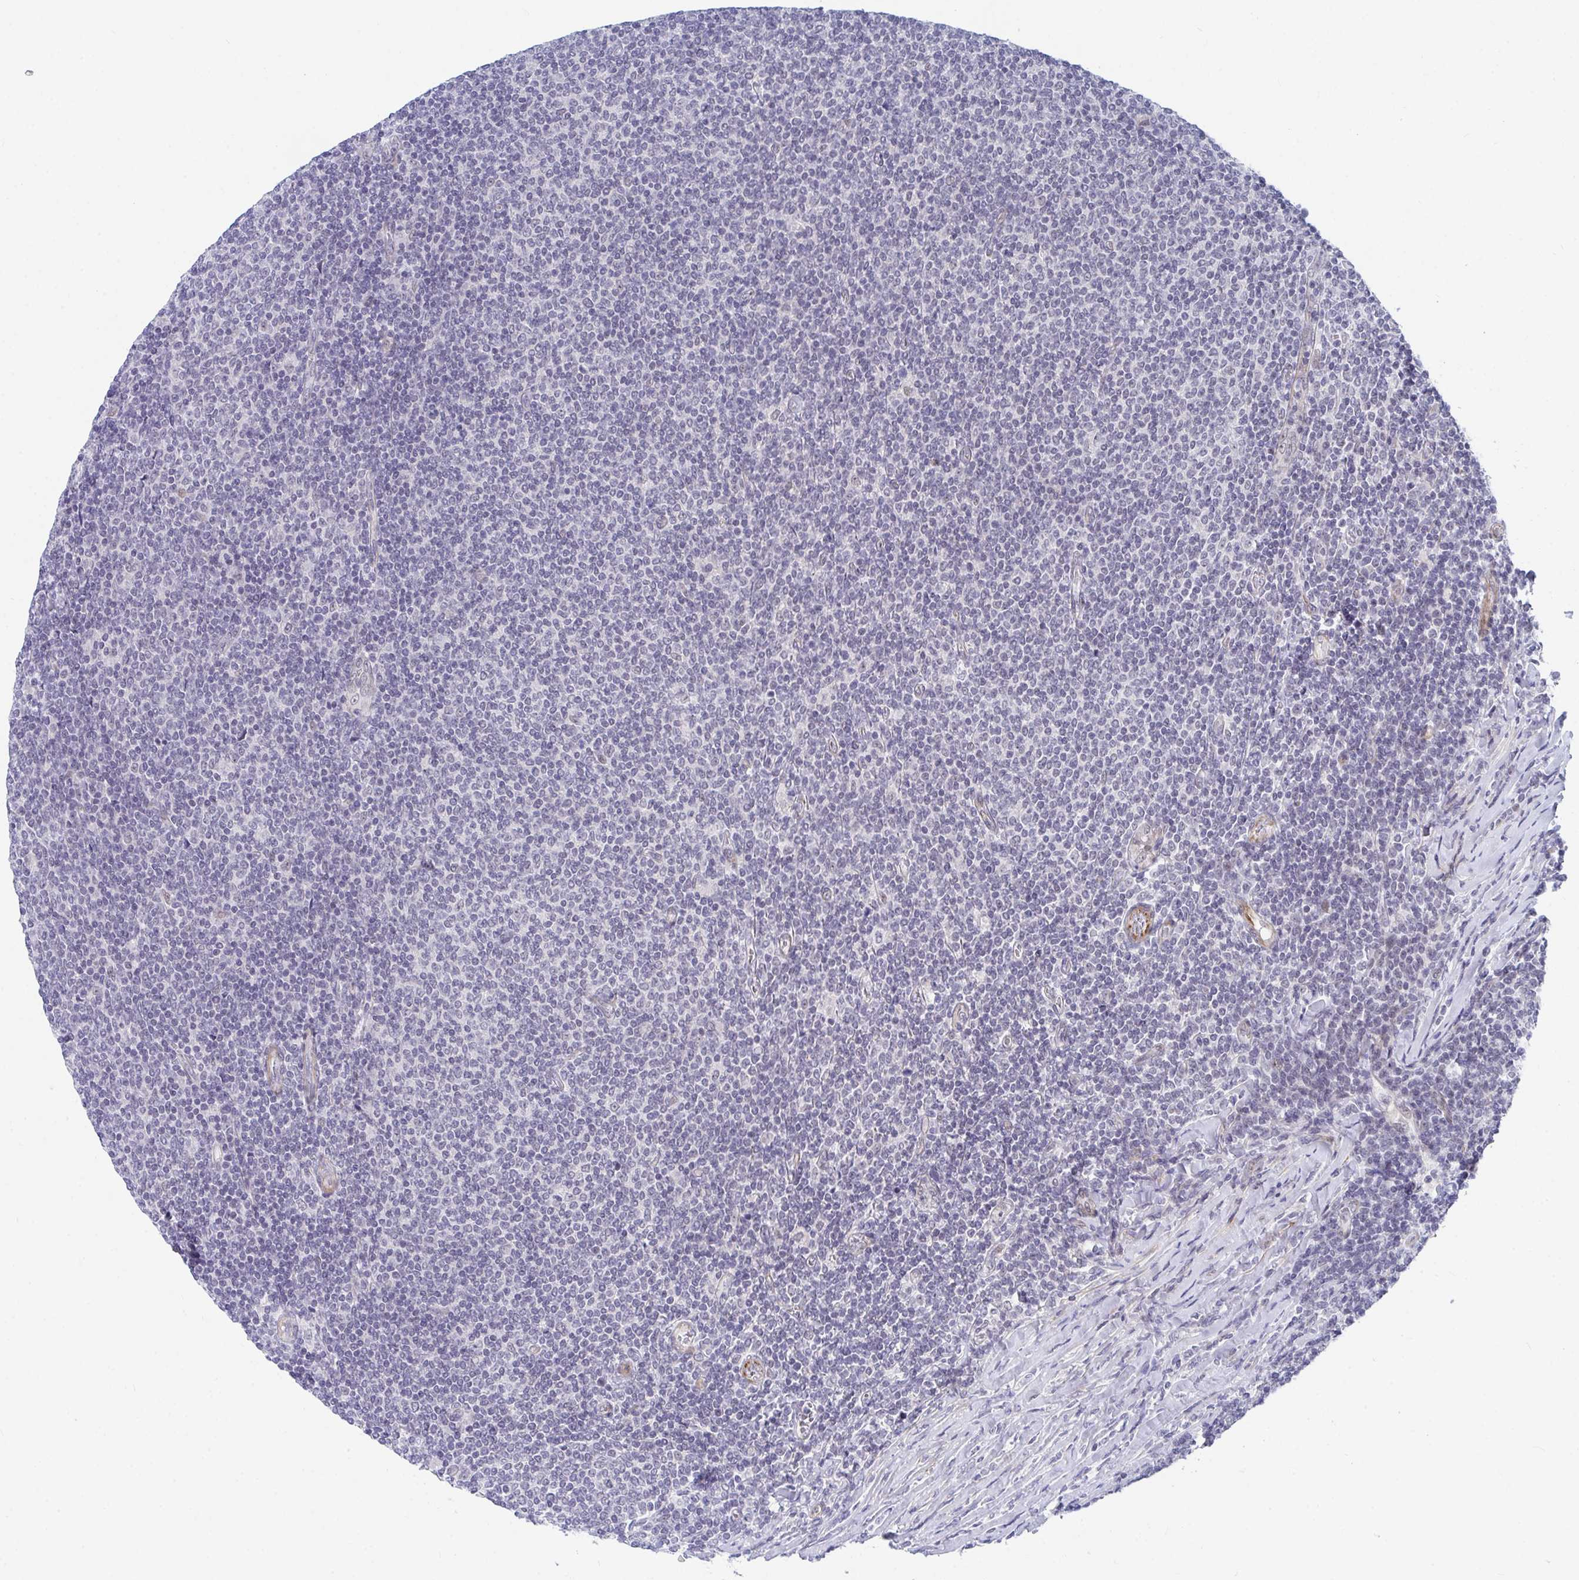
{"staining": {"intensity": "negative", "quantity": "none", "location": "none"}, "tissue": "lymphoma", "cell_type": "Tumor cells", "image_type": "cancer", "snomed": [{"axis": "morphology", "description": "Malignant lymphoma, non-Hodgkin's type, Low grade"}, {"axis": "topography", "description": "Lymph node"}], "caption": "Immunohistochemistry image of human low-grade malignant lymphoma, non-Hodgkin's type stained for a protein (brown), which shows no positivity in tumor cells.", "gene": "DAOA", "patient": {"sex": "male", "age": 52}}